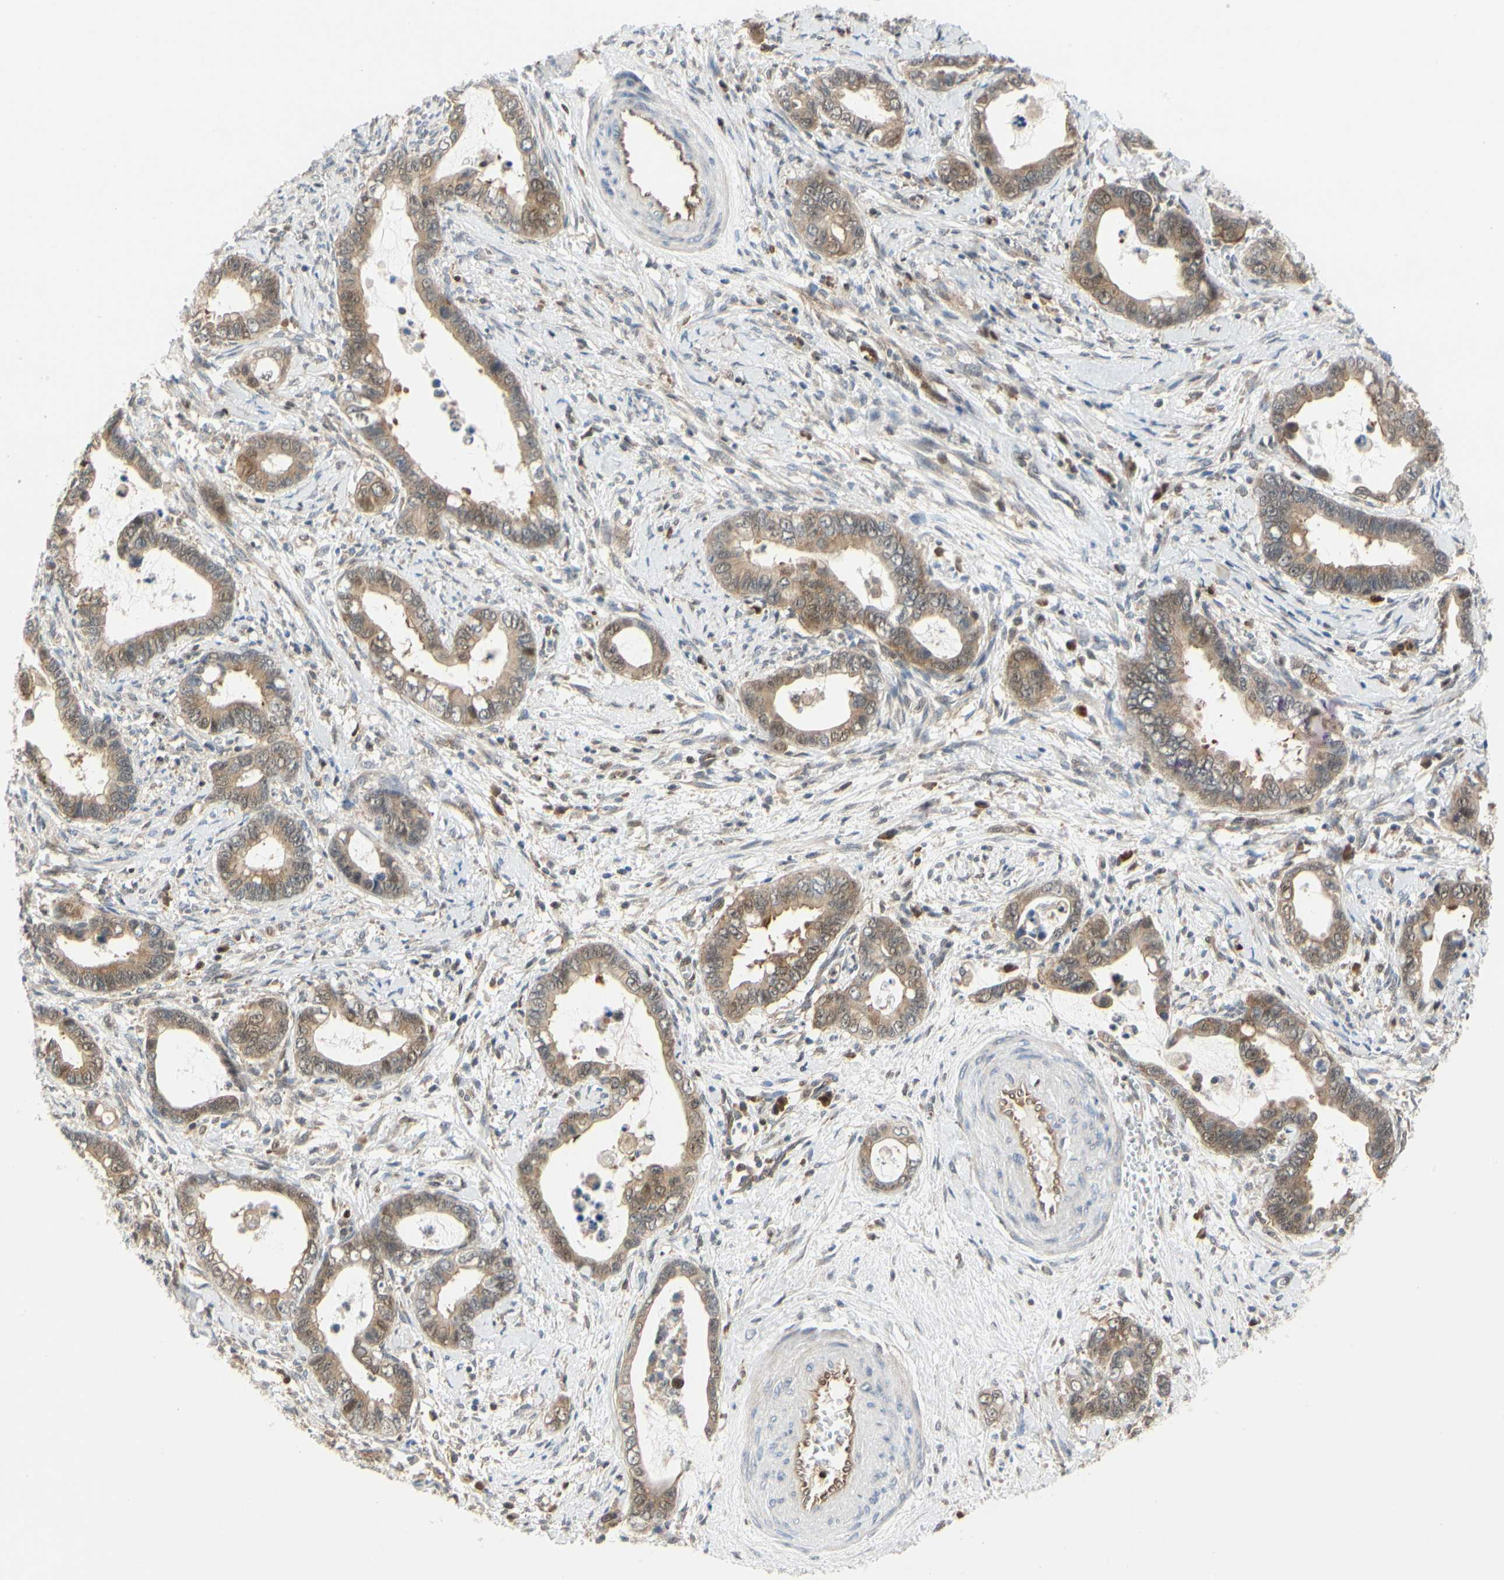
{"staining": {"intensity": "moderate", "quantity": ">75%", "location": "cytoplasmic/membranous"}, "tissue": "cervical cancer", "cell_type": "Tumor cells", "image_type": "cancer", "snomed": [{"axis": "morphology", "description": "Adenocarcinoma, NOS"}, {"axis": "topography", "description": "Cervix"}], "caption": "The photomicrograph shows a brown stain indicating the presence of a protein in the cytoplasmic/membranous of tumor cells in cervical adenocarcinoma.", "gene": "CDK5", "patient": {"sex": "female", "age": 44}}